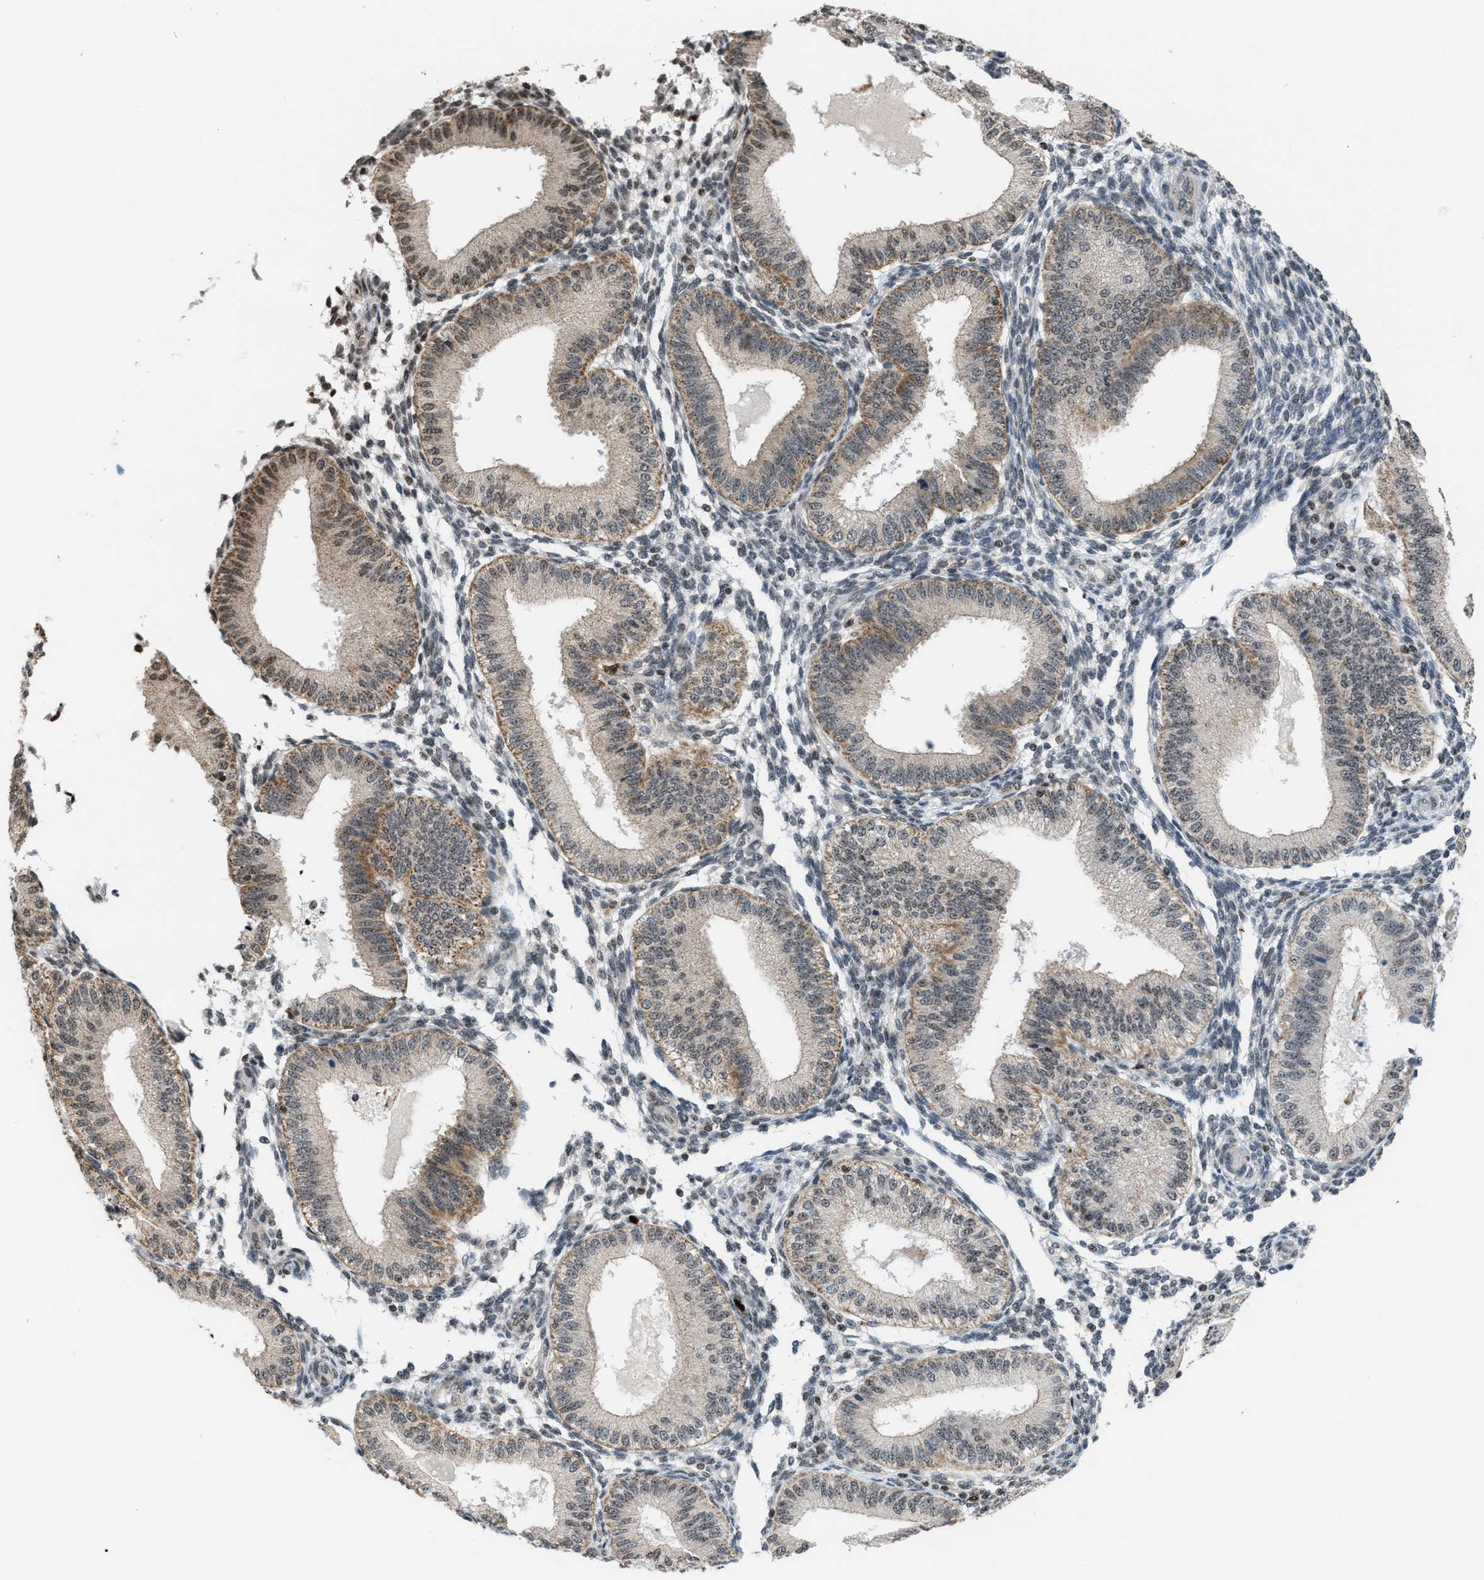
{"staining": {"intensity": "weak", "quantity": "<25%", "location": "nuclear"}, "tissue": "endometrium", "cell_type": "Cells in endometrial stroma", "image_type": "normal", "snomed": [{"axis": "morphology", "description": "Normal tissue, NOS"}, {"axis": "topography", "description": "Endometrium"}], "caption": "The histopathology image shows no significant staining in cells in endometrial stroma of endometrium. (DAB (3,3'-diaminobenzidine) immunohistochemistry (IHC) visualized using brightfield microscopy, high magnification).", "gene": "PRUNE2", "patient": {"sex": "female", "age": 39}}